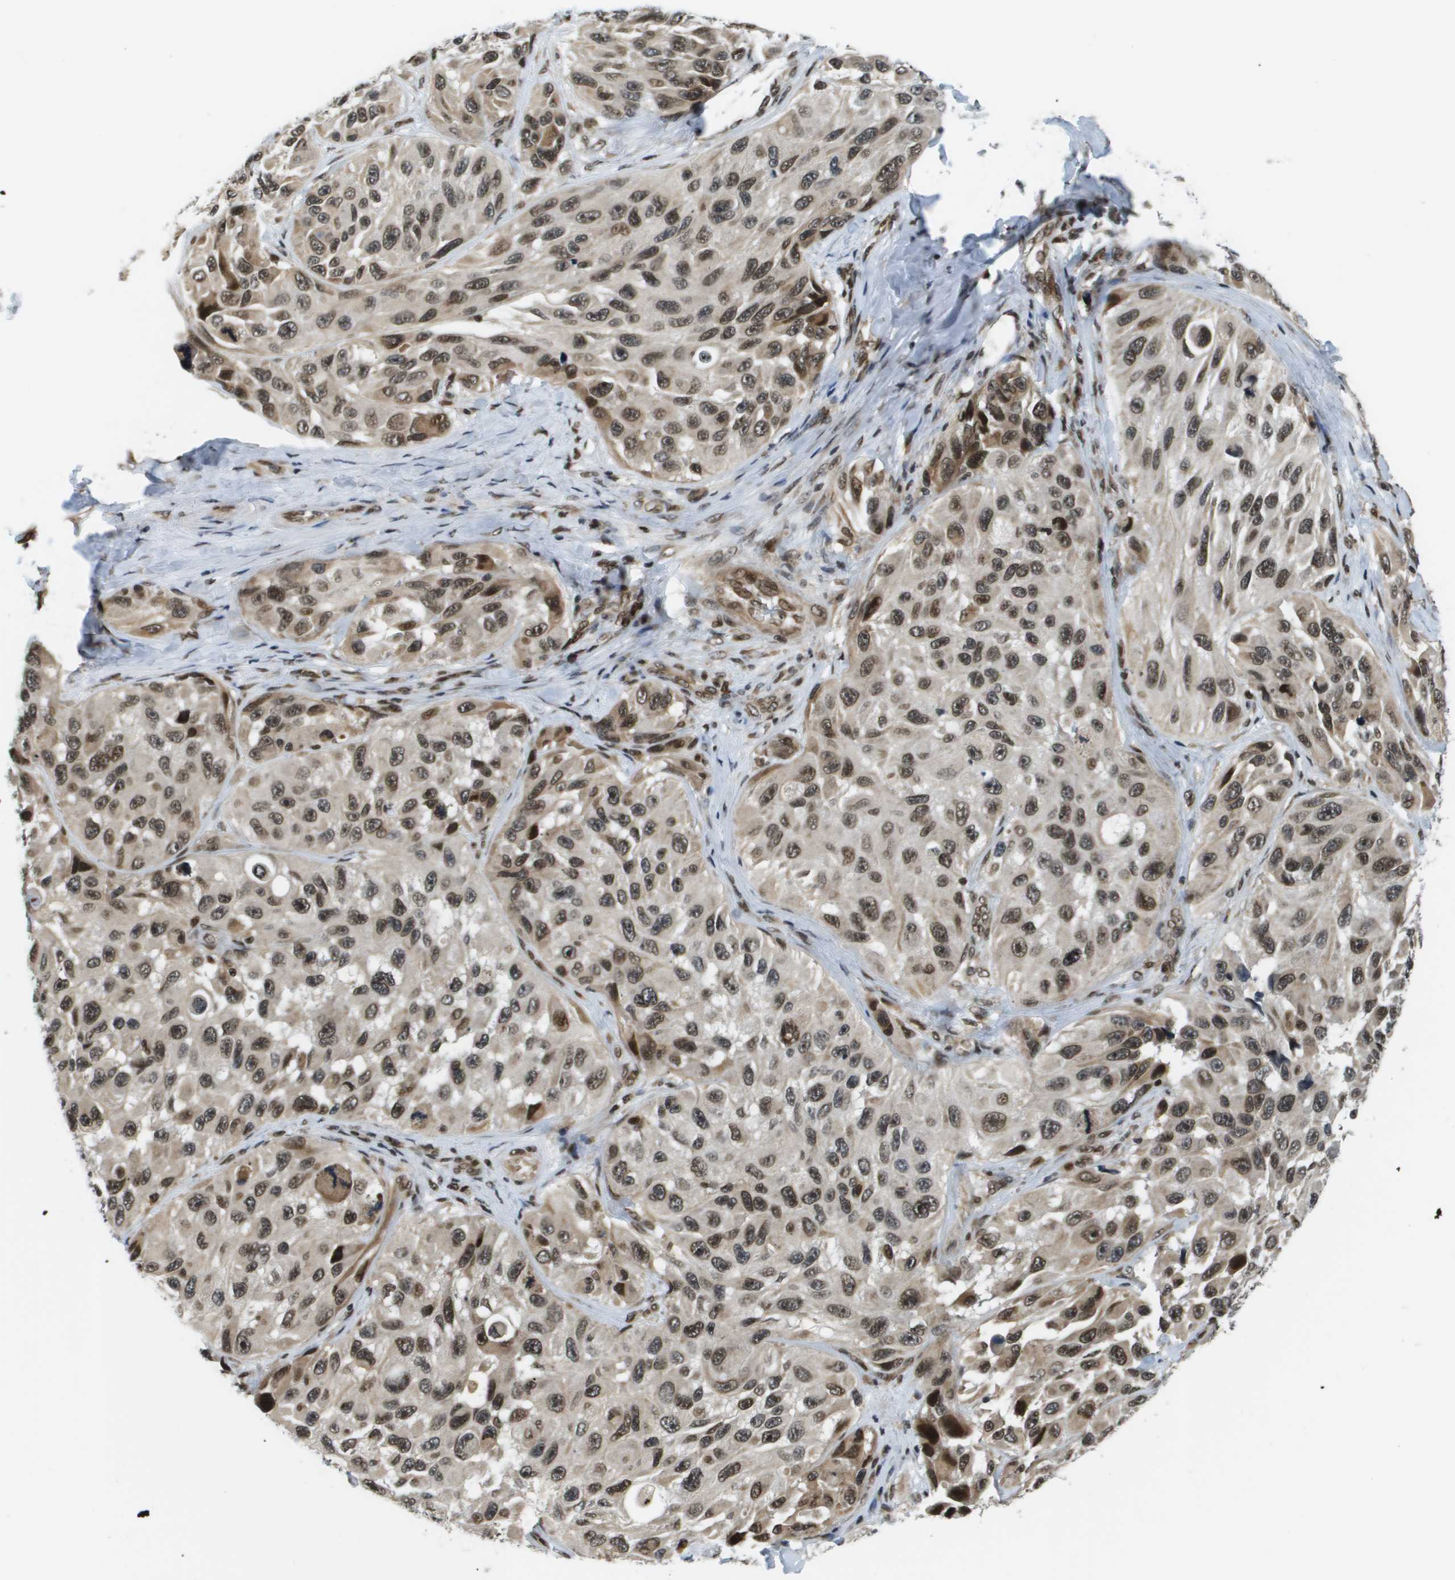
{"staining": {"intensity": "moderate", "quantity": ">75%", "location": "nuclear"}, "tissue": "melanoma", "cell_type": "Tumor cells", "image_type": "cancer", "snomed": [{"axis": "morphology", "description": "Malignant melanoma, NOS"}, {"axis": "topography", "description": "Skin"}], "caption": "Immunohistochemistry (IHC) histopathology image of neoplastic tissue: human malignant melanoma stained using immunohistochemistry reveals medium levels of moderate protein expression localized specifically in the nuclear of tumor cells, appearing as a nuclear brown color.", "gene": "RECQL4", "patient": {"sex": "female", "age": 73}}